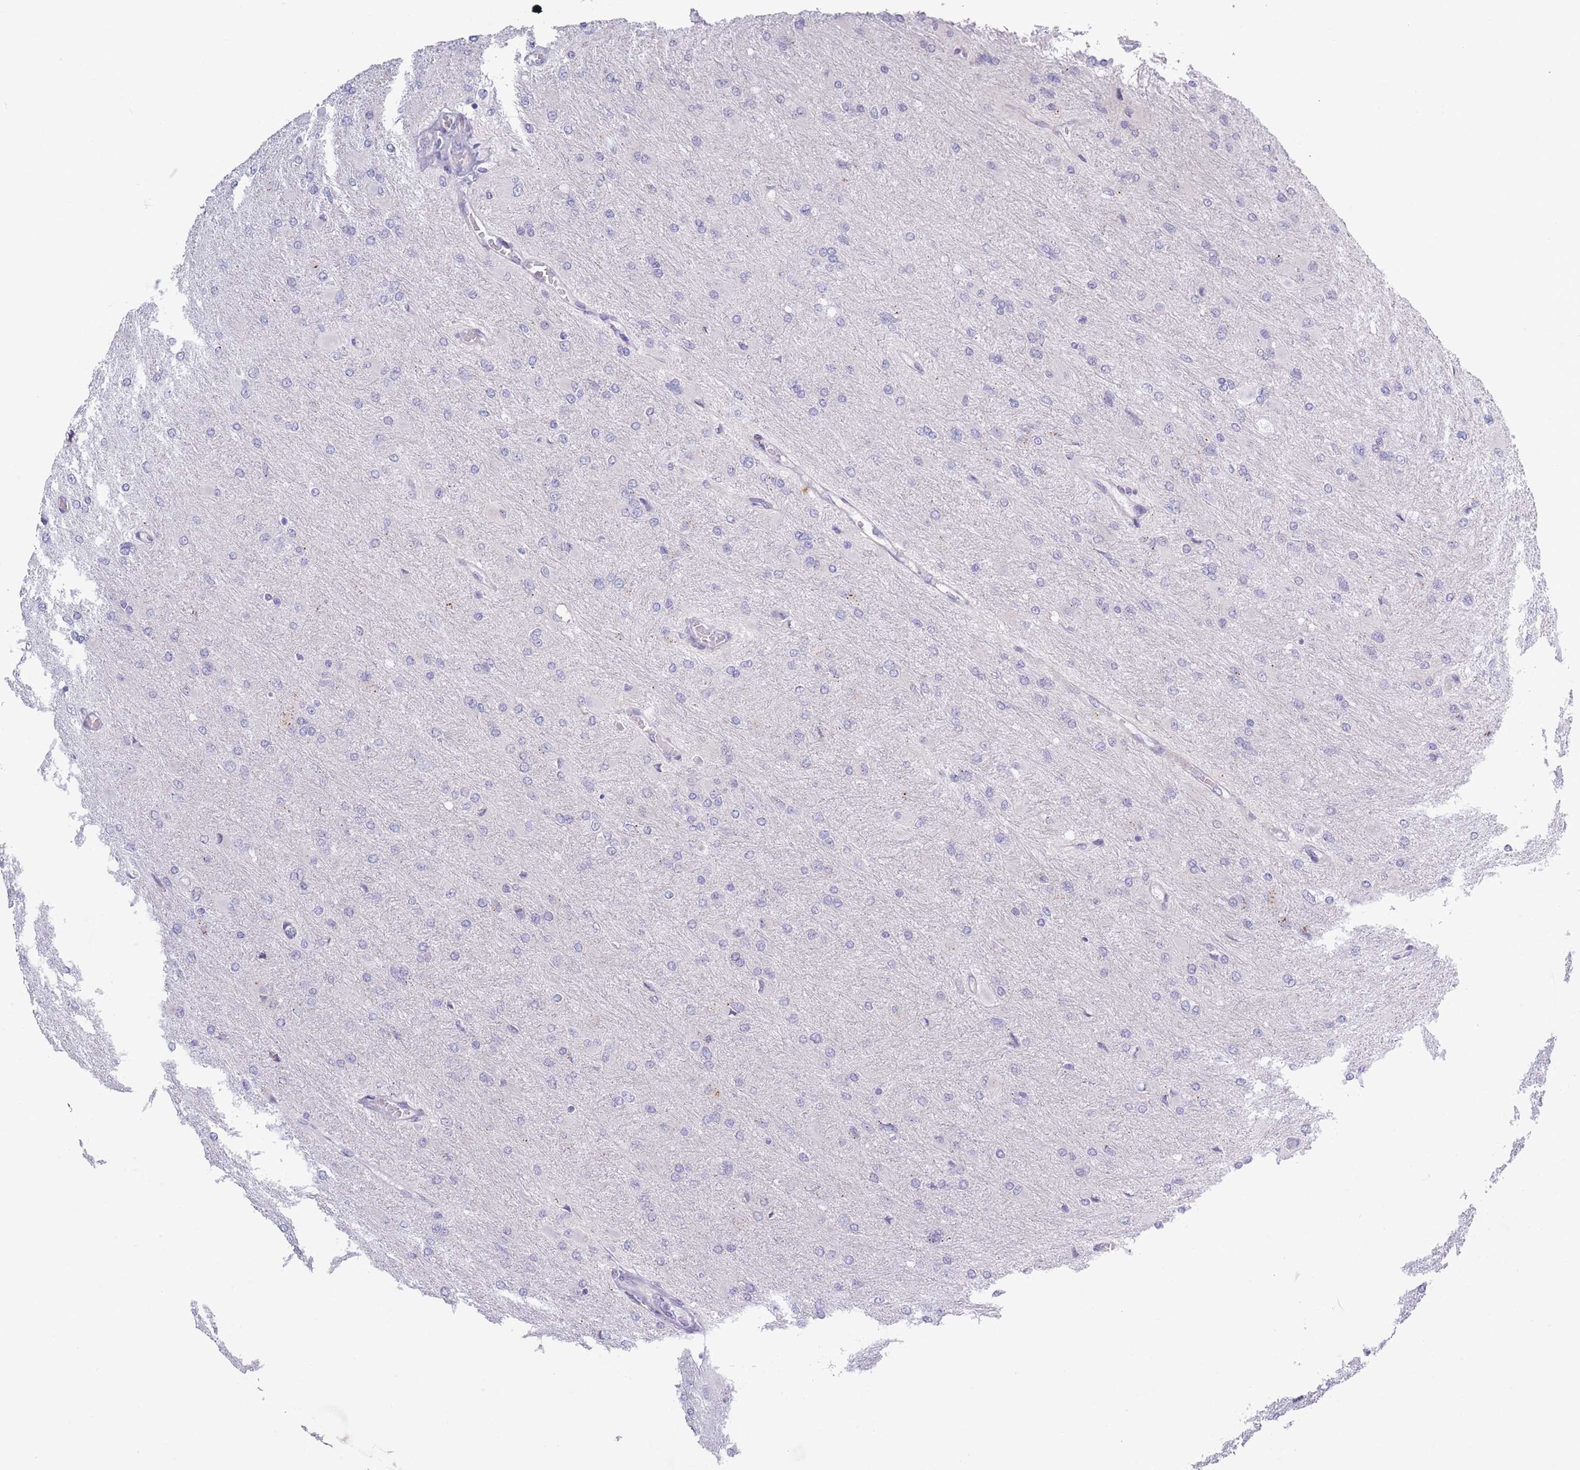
{"staining": {"intensity": "negative", "quantity": "none", "location": "none"}, "tissue": "glioma", "cell_type": "Tumor cells", "image_type": "cancer", "snomed": [{"axis": "morphology", "description": "Glioma, malignant, High grade"}, {"axis": "topography", "description": "Cerebral cortex"}], "caption": "High power microscopy image of an IHC micrograph of glioma, revealing no significant staining in tumor cells.", "gene": "PLEKHG2", "patient": {"sex": "female", "age": 36}}